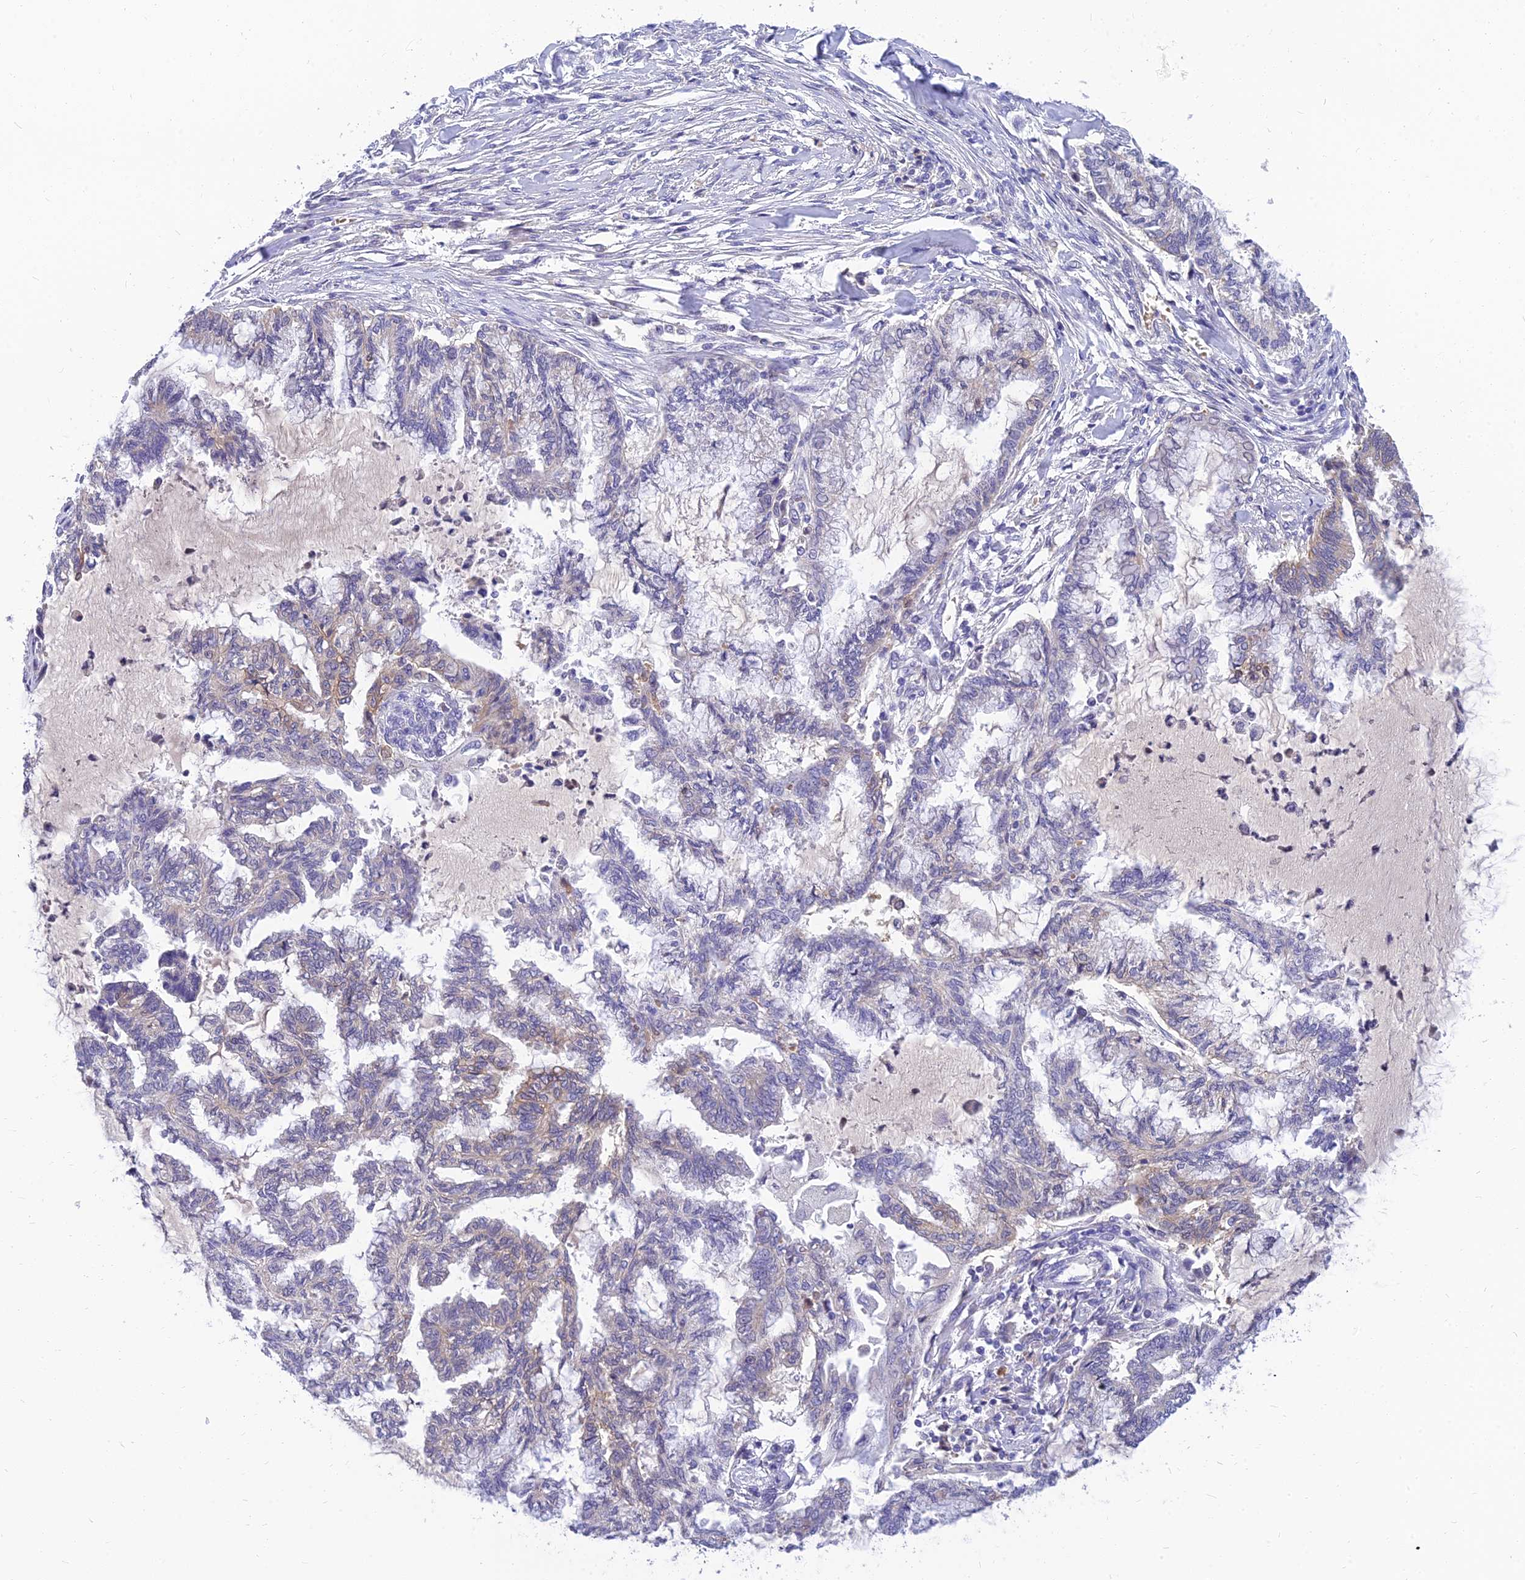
{"staining": {"intensity": "weak", "quantity": "<25%", "location": "cytoplasmic/membranous"}, "tissue": "endometrial cancer", "cell_type": "Tumor cells", "image_type": "cancer", "snomed": [{"axis": "morphology", "description": "Adenocarcinoma, NOS"}, {"axis": "topography", "description": "Endometrium"}], "caption": "There is no significant positivity in tumor cells of endometrial cancer (adenocarcinoma).", "gene": "ANKS4B", "patient": {"sex": "female", "age": 86}}